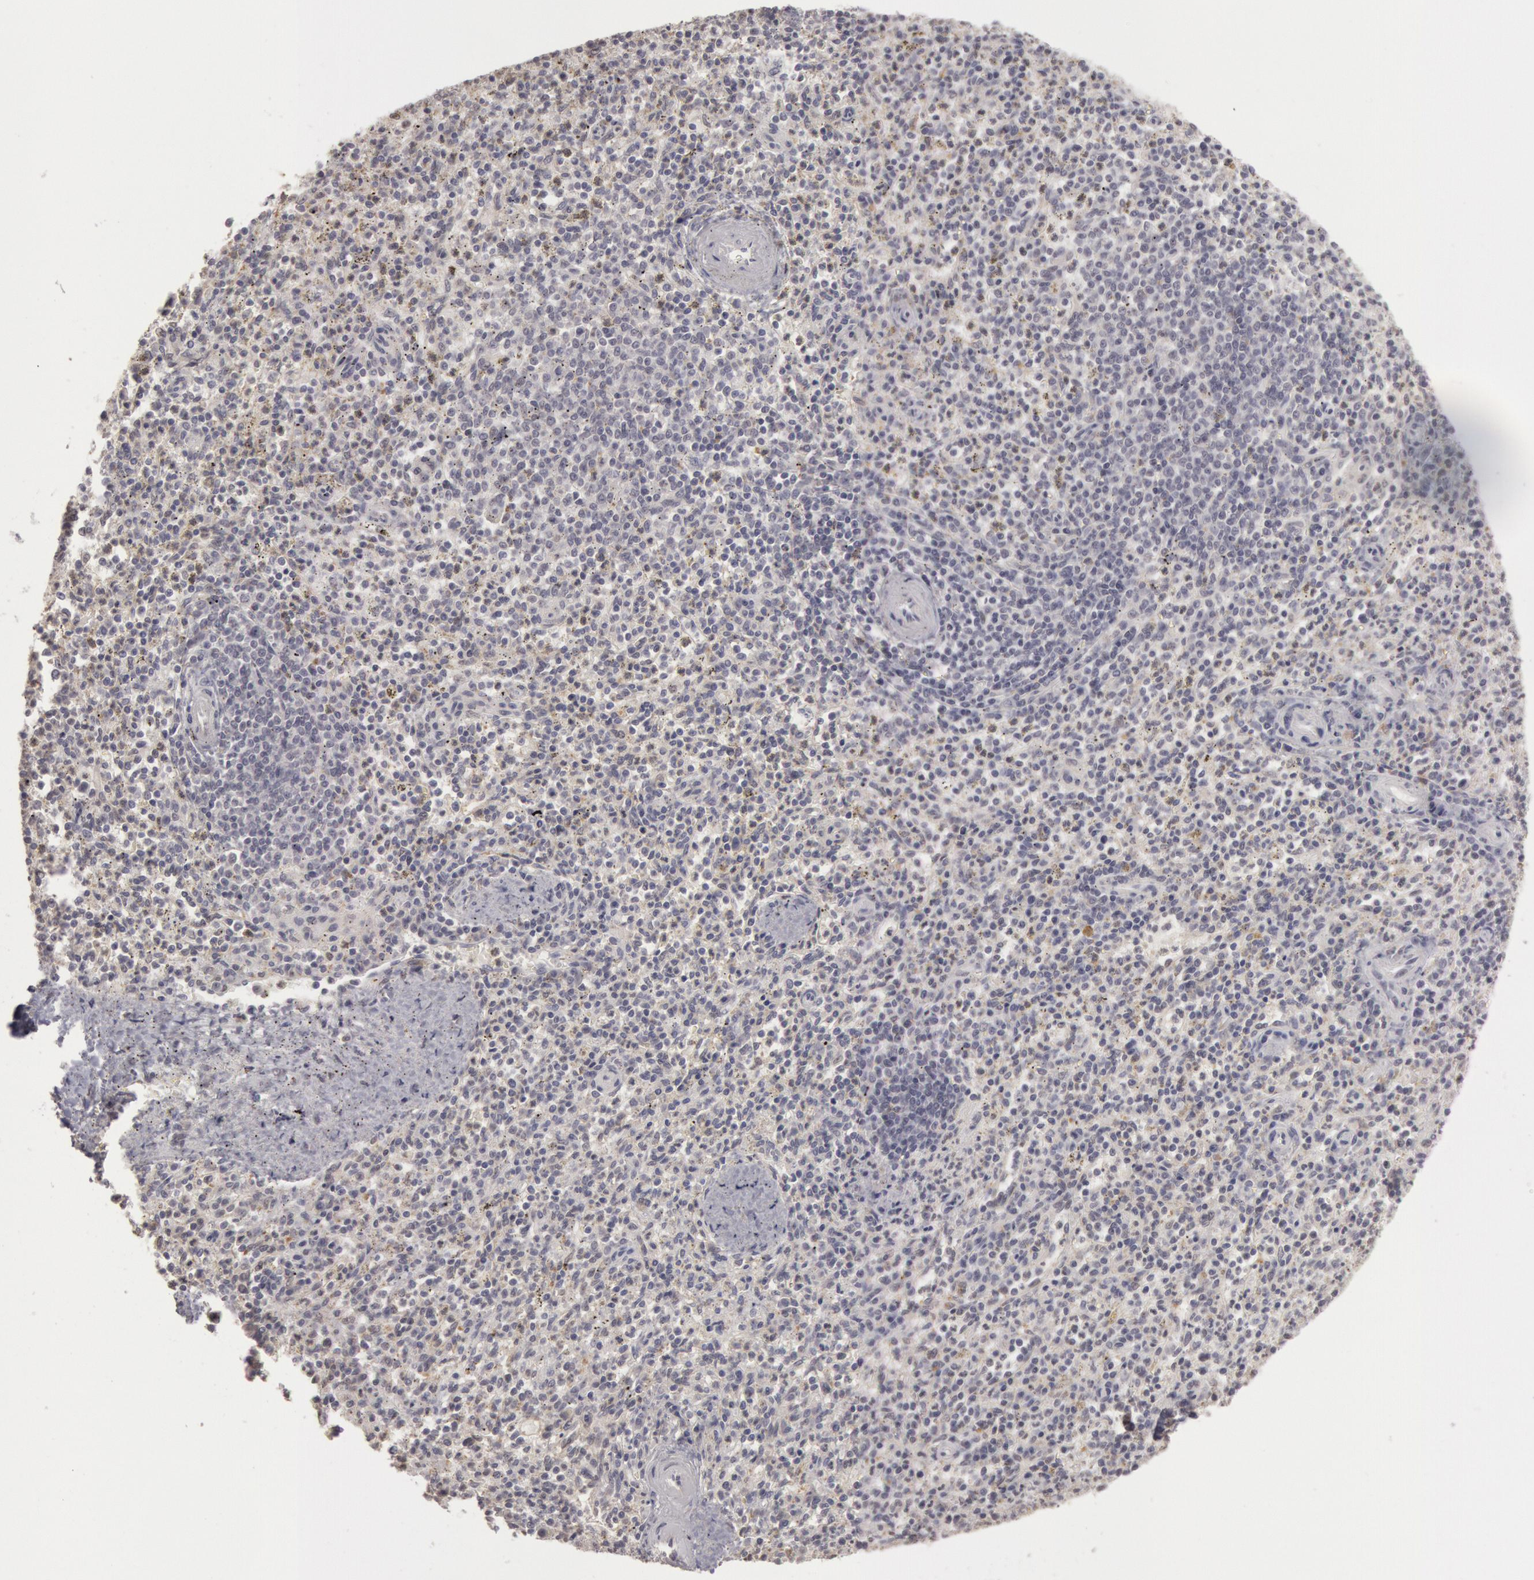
{"staining": {"intensity": "negative", "quantity": "none", "location": "none"}, "tissue": "spleen", "cell_type": "Cells in red pulp", "image_type": "normal", "snomed": [{"axis": "morphology", "description": "Normal tissue, NOS"}, {"axis": "topography", "description": "Spleen"}], "caption": "The histopathology image demonstrates no staining of cells in red pulp in benign spleen.", "gene": "RIMBP3B", "patient": {"sex": "male", "age": 72}}